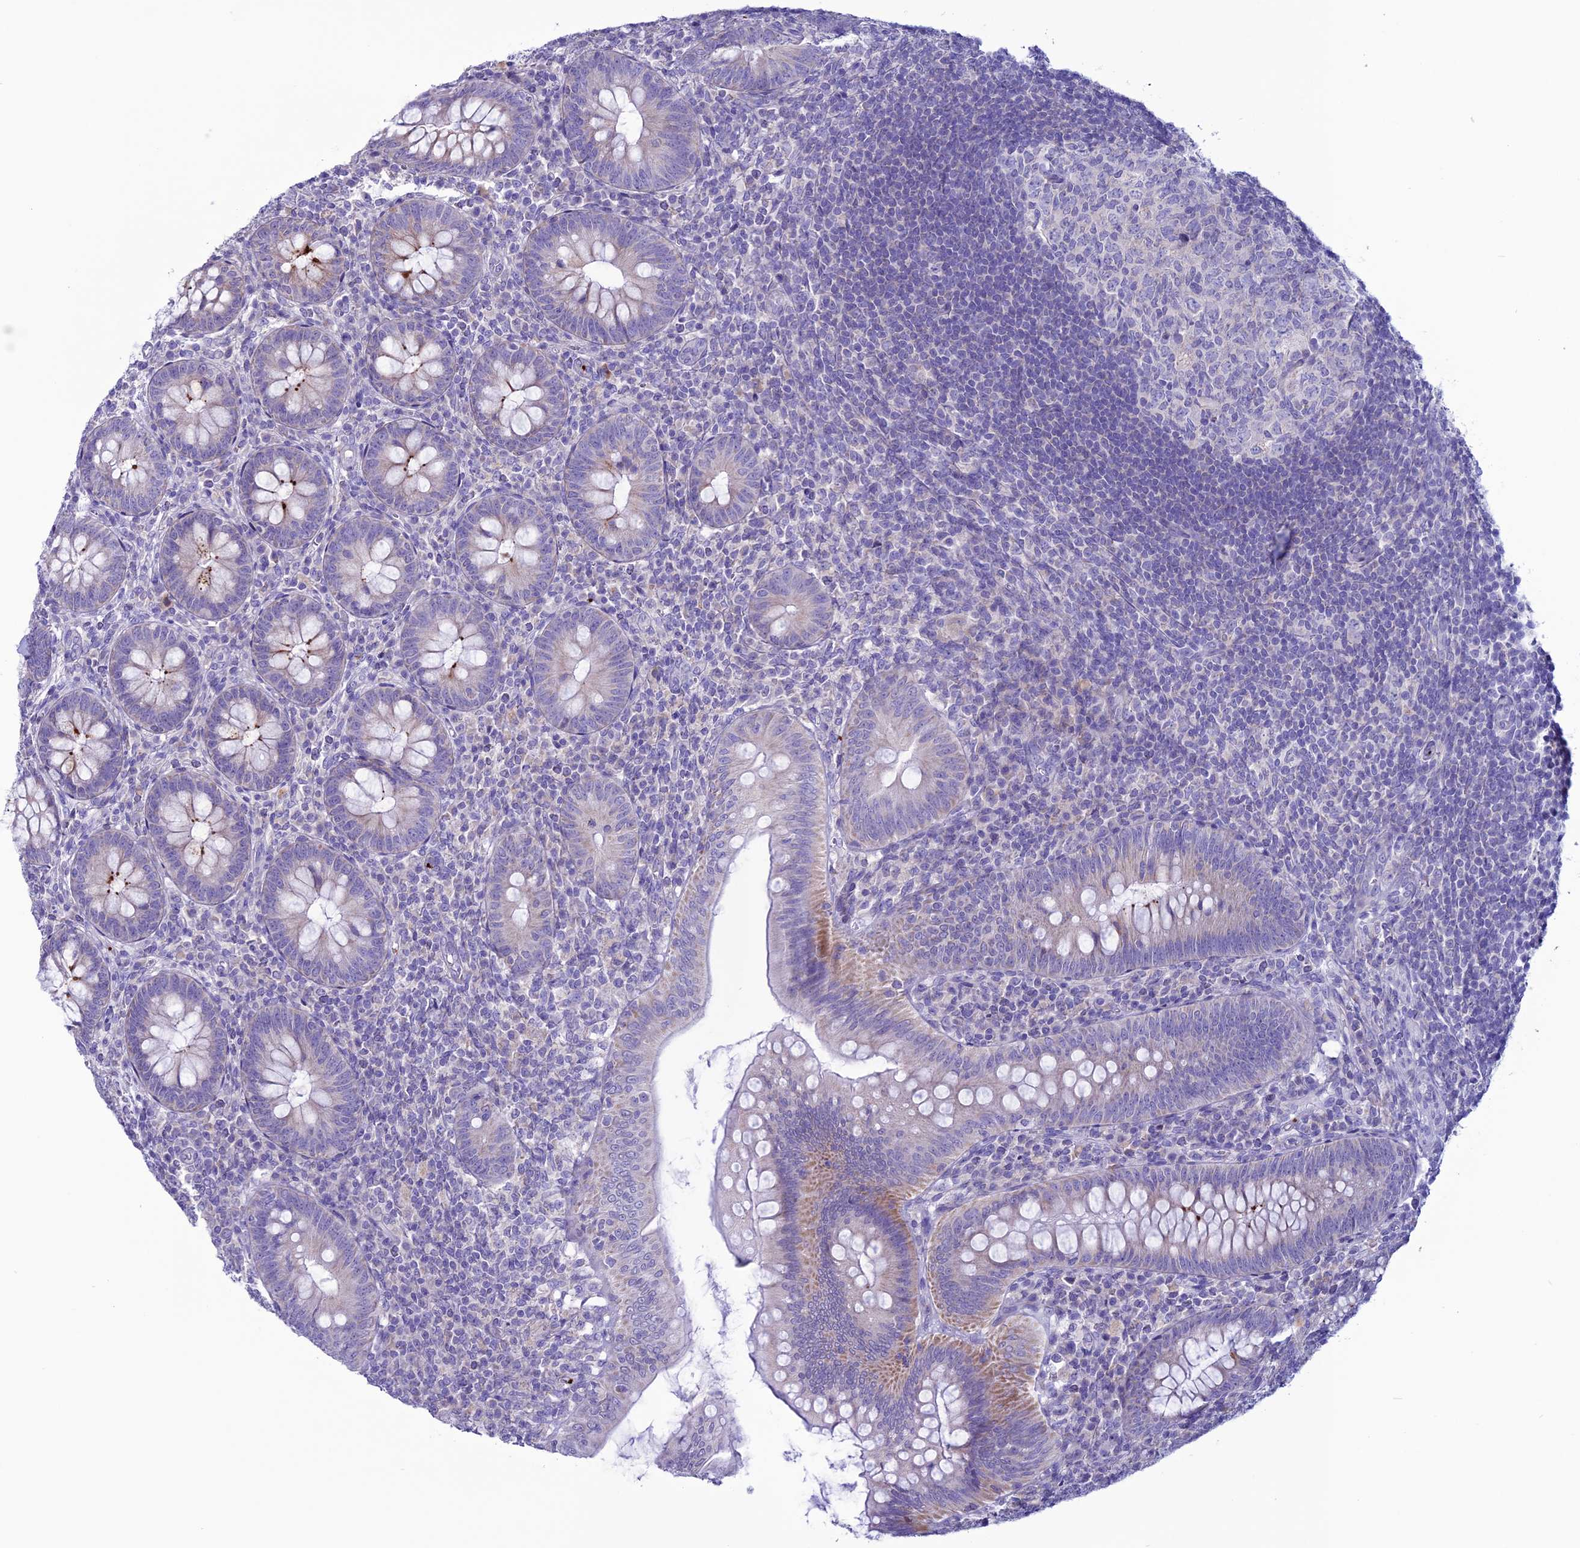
{"staining": {"intensity": "moderate", "quantity": "<25%", "location": "cytoplasmic/membranous"}, "tissue": "appendix", "cell_type": "Glandular cells", "image_type": "normal", "snomed": [{"axis": "morphology", "description": "Normal tissue, NOS"}, {"axis": "topography", "description": "Appendix"}], "caption": "Protein staining of normal appendix exhibits moderate cytoplasmic/membranous expression in approximately <25% of glandular cells. The staining is performed using DAB (3,3'-diaminobenzidine) brown chromogen to label protein expression. The nuclei are counter-stained blue using hematoxylin.", "gene": "C21orf140", "patient": {"sex": "male", "age": 14}}